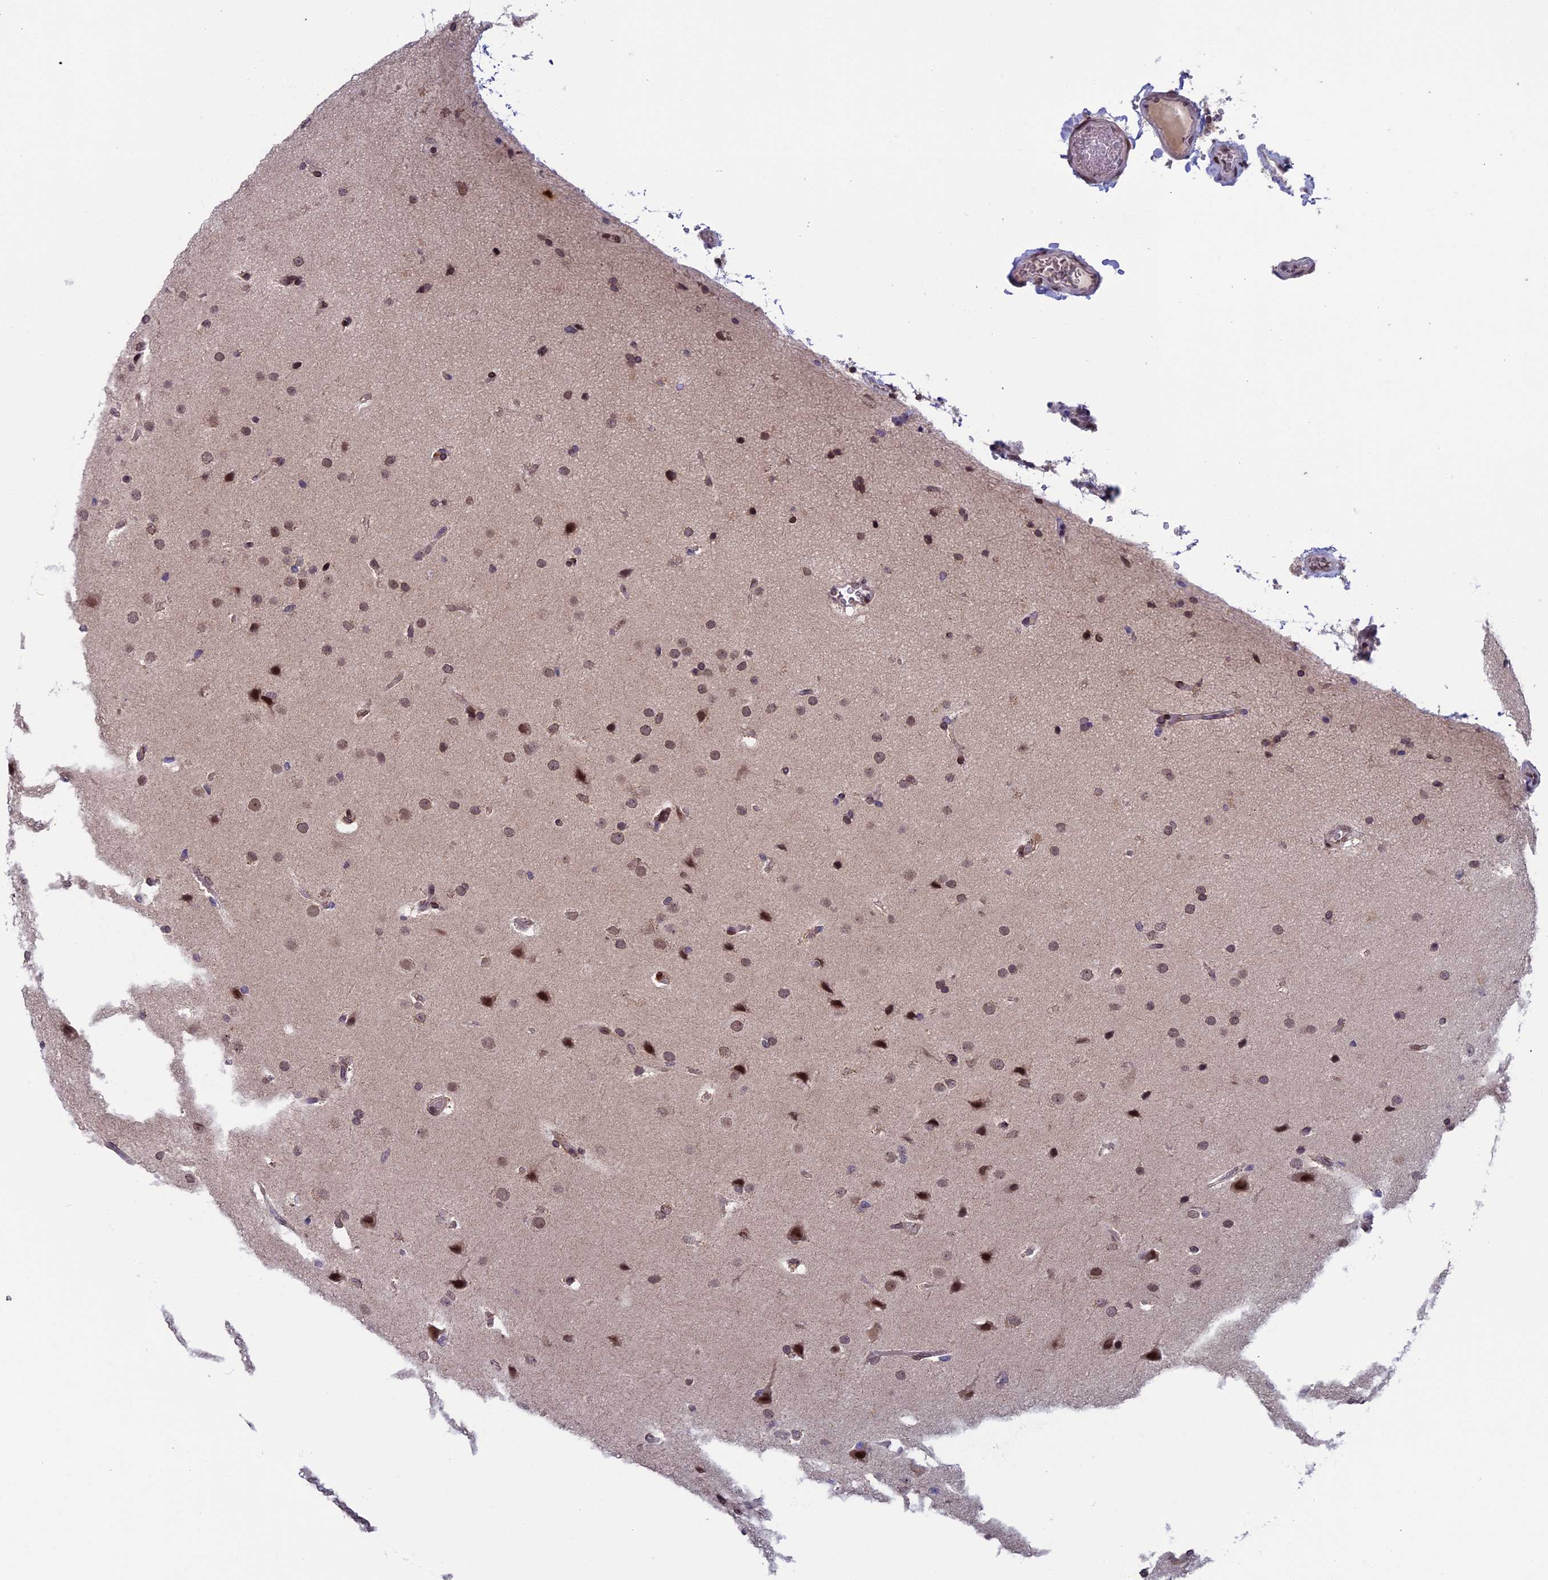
{"staining": {"intensity": "moderate", "quantity": ">75%", "location": "nuclear"}, "tissue": "glioma", "cell_type": "Tumor cells", "image_type": "cancer", "snomed": [{"axis": "morphology", "description": "Glioma, malignant, Low grade"}, {"axis": "topography", "description": "Brain"}], "caption": "Glioma stained with a brown dye displays moderate nuclear positive positivity in approximately >75% of tumor cells.", "gene": "GPSM1", "patient": {"sex": "female", "age": 37}}